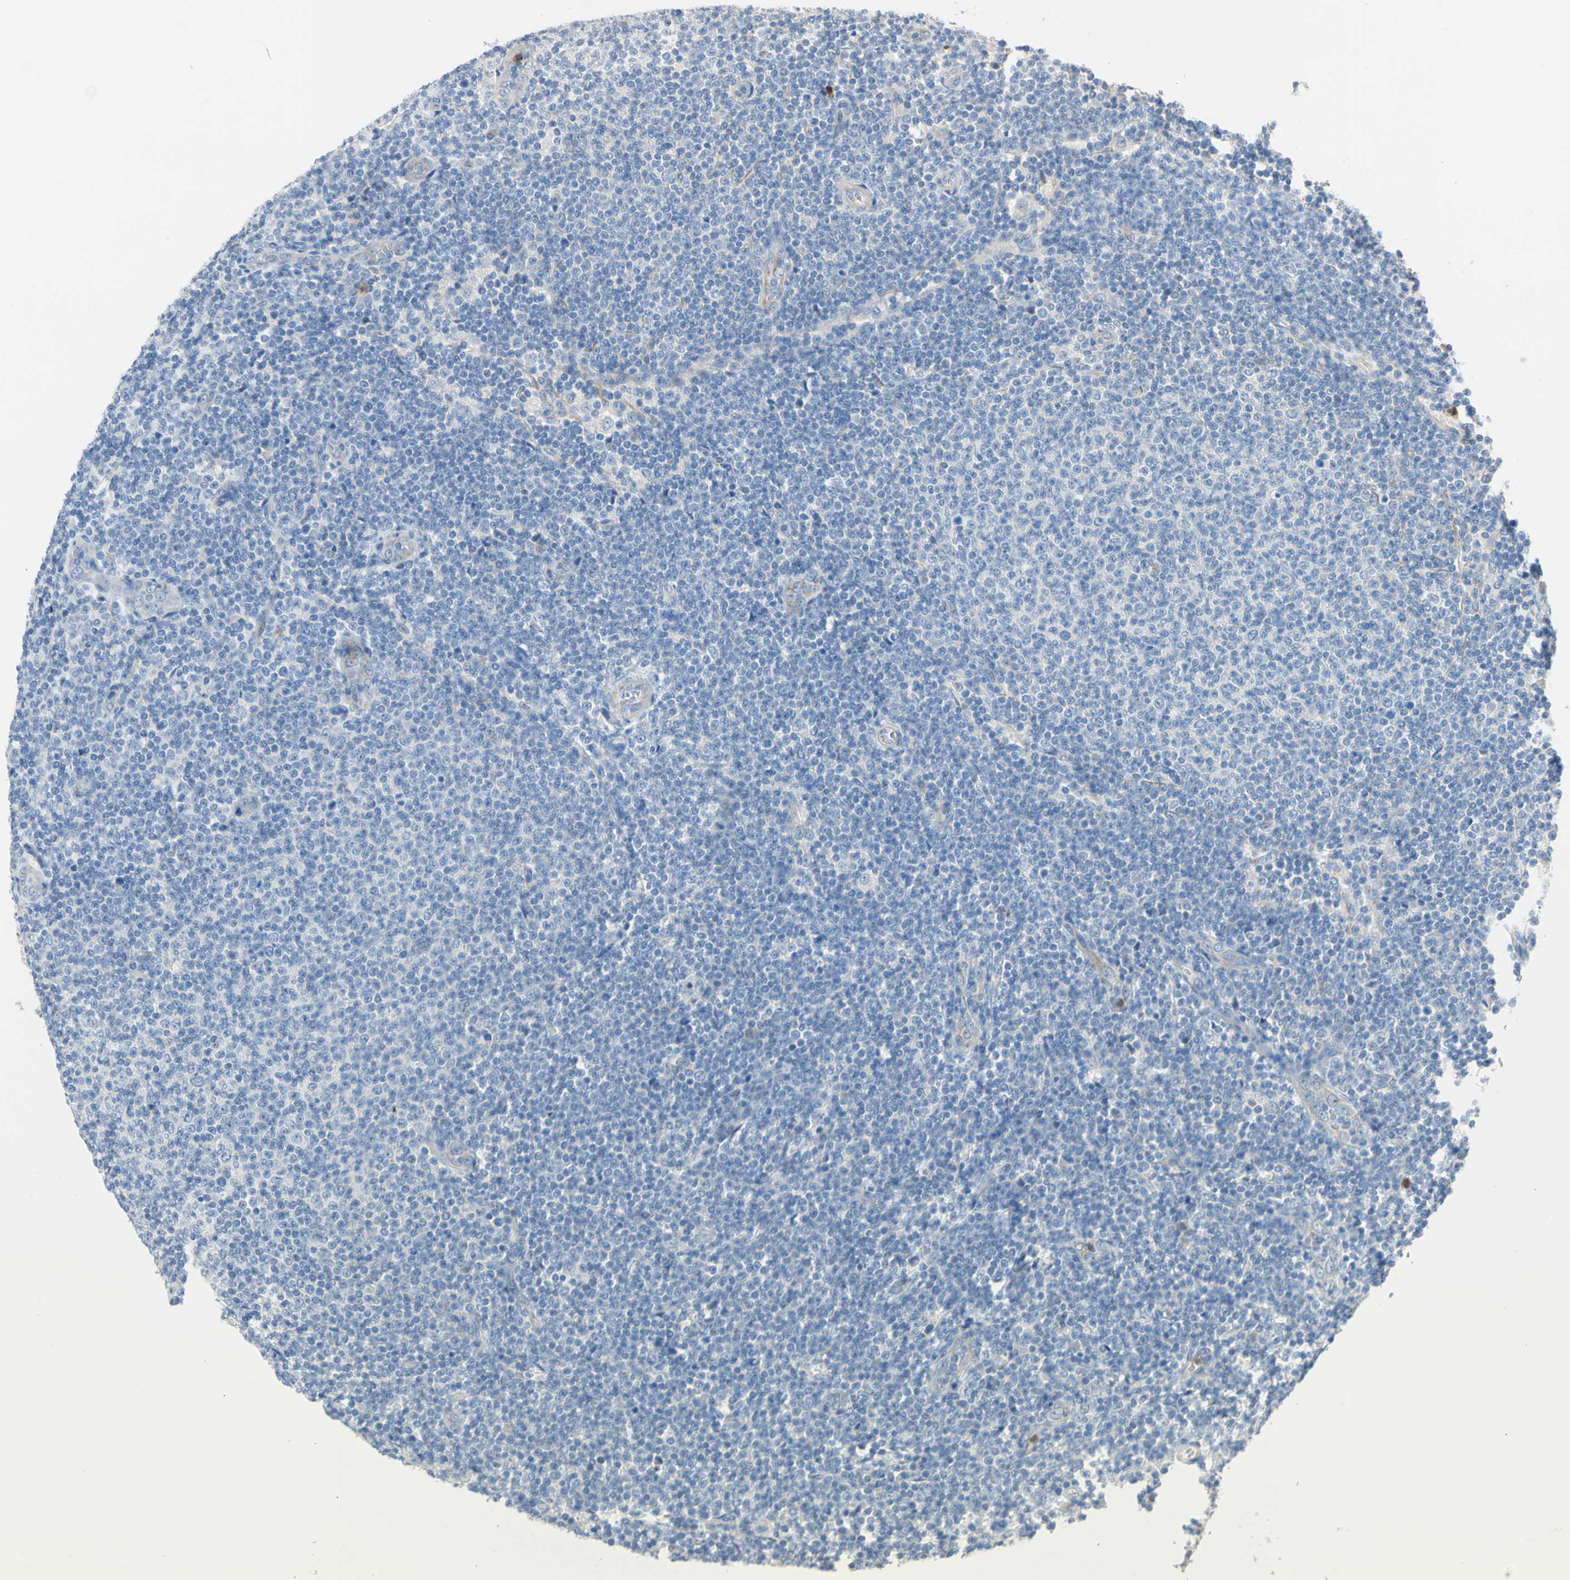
{"staining": {"intensity": "negative", "quantity": "none", "location": "none"}, "tissue": "lymphoma", "cell_type": "Tumor cells", "image_type": "cancer", "snomed": [{"axis": "morphology", "description": "Malignant lymphoma, non-Hodgkin's type, Low grade"}, {"axis": "topography", "description": "Lymph node"}], "caption": "The image demonstrates no staining of tumor cells in malignant lymphoma, non-Hodgkin's type (low-grade).", "gene": "BBOX1", "patient": {"sex": "male", "age": 66}}